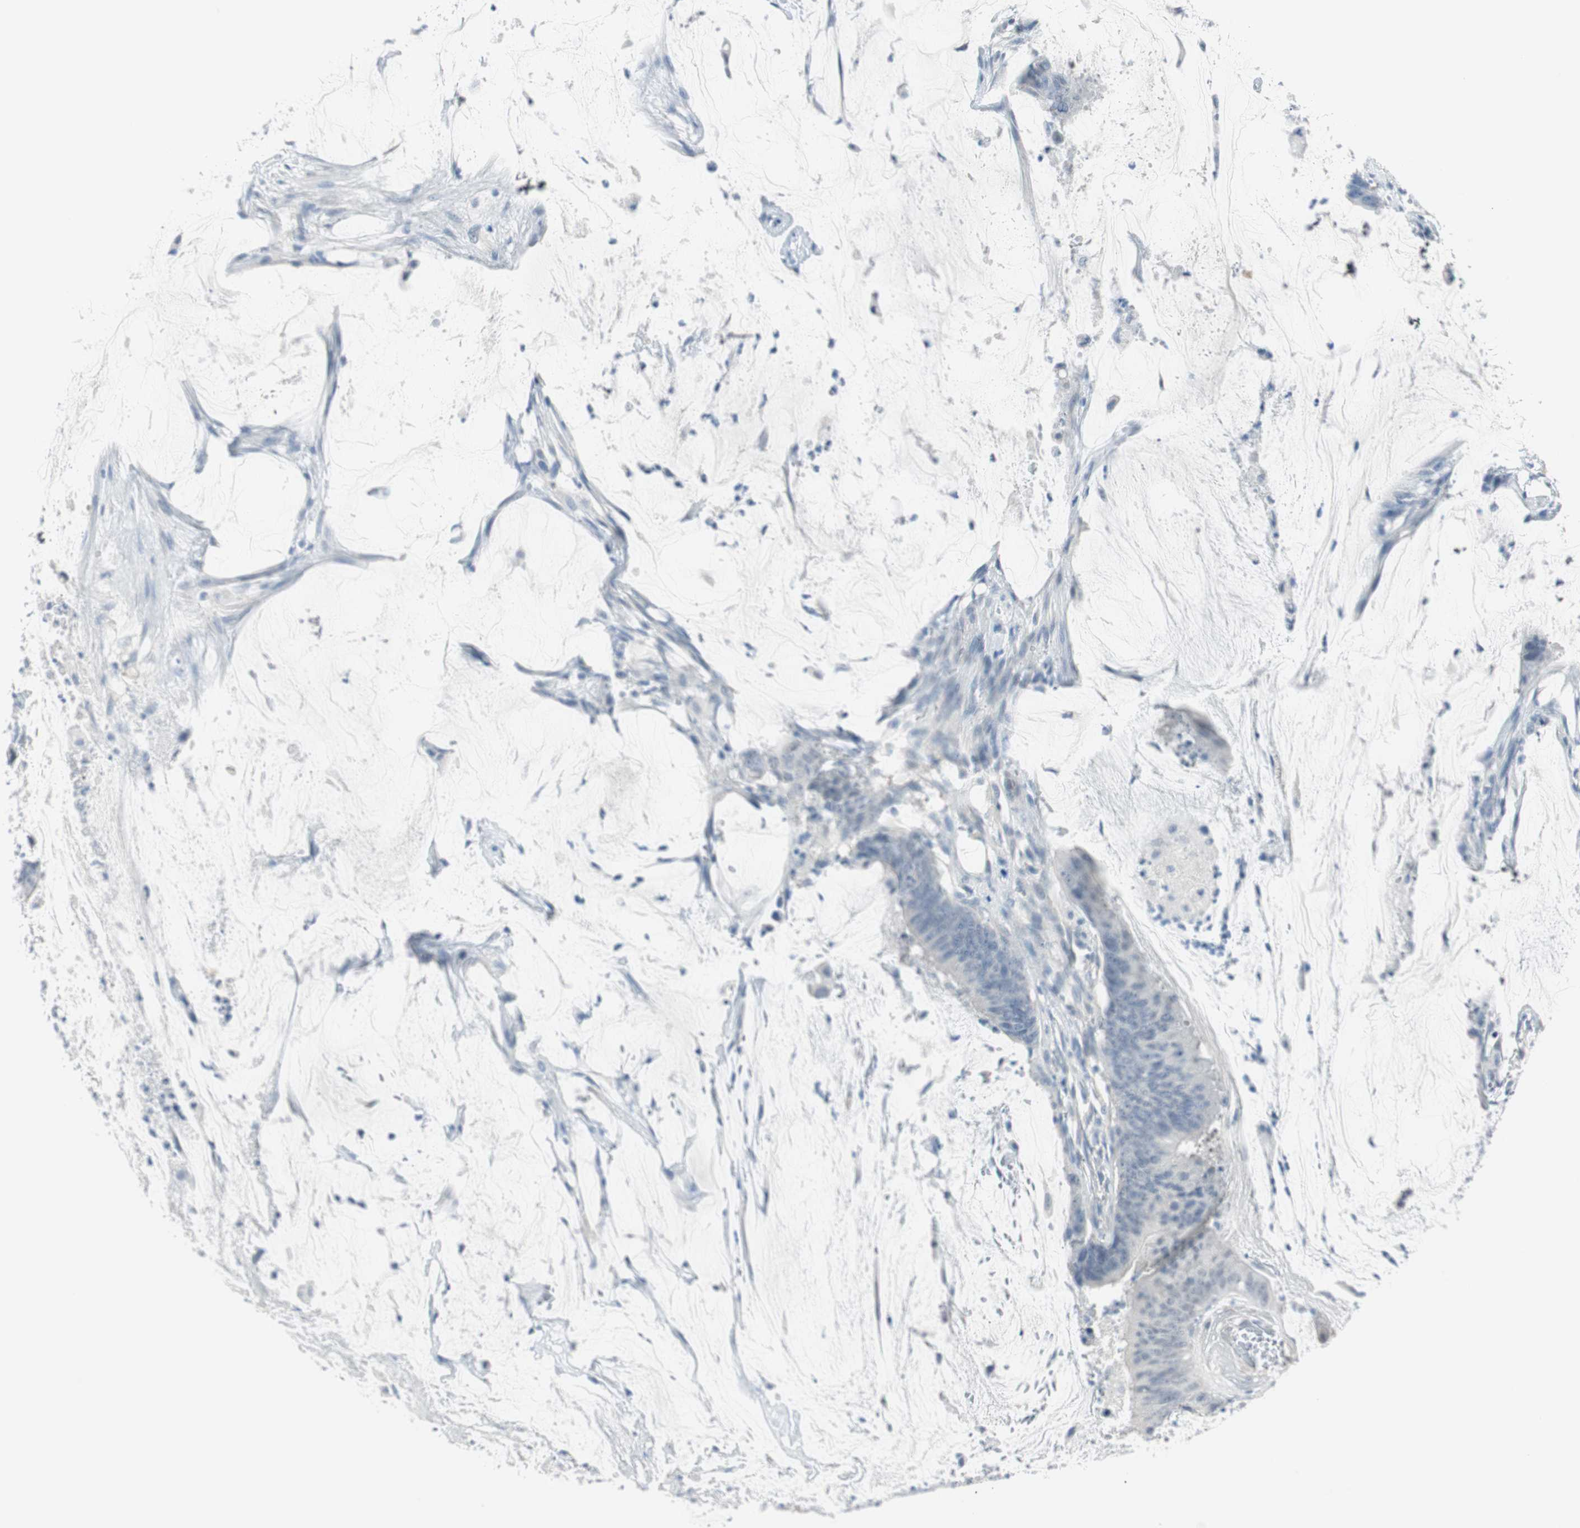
{"staining": {"intensity": "negative", "quantity": "none", "location": "none"}, "tissue": "colorectal cancer", "cell_type": "Tumor cells", "image_type": "cancer", "snomed": [{"axis": "morphology", "description": "Adenocarcinoma, NOS"}, {"axis": "topography", "description": "Rectum"}], "caption": "Immunohistochemistry (IHC) image of adenocarcinoma (colorectal) stained for a protein (brown), which shows no staining in tumor cells.", "gene": "MLLT10", "patient": {"sex": "female", "age": 66}}